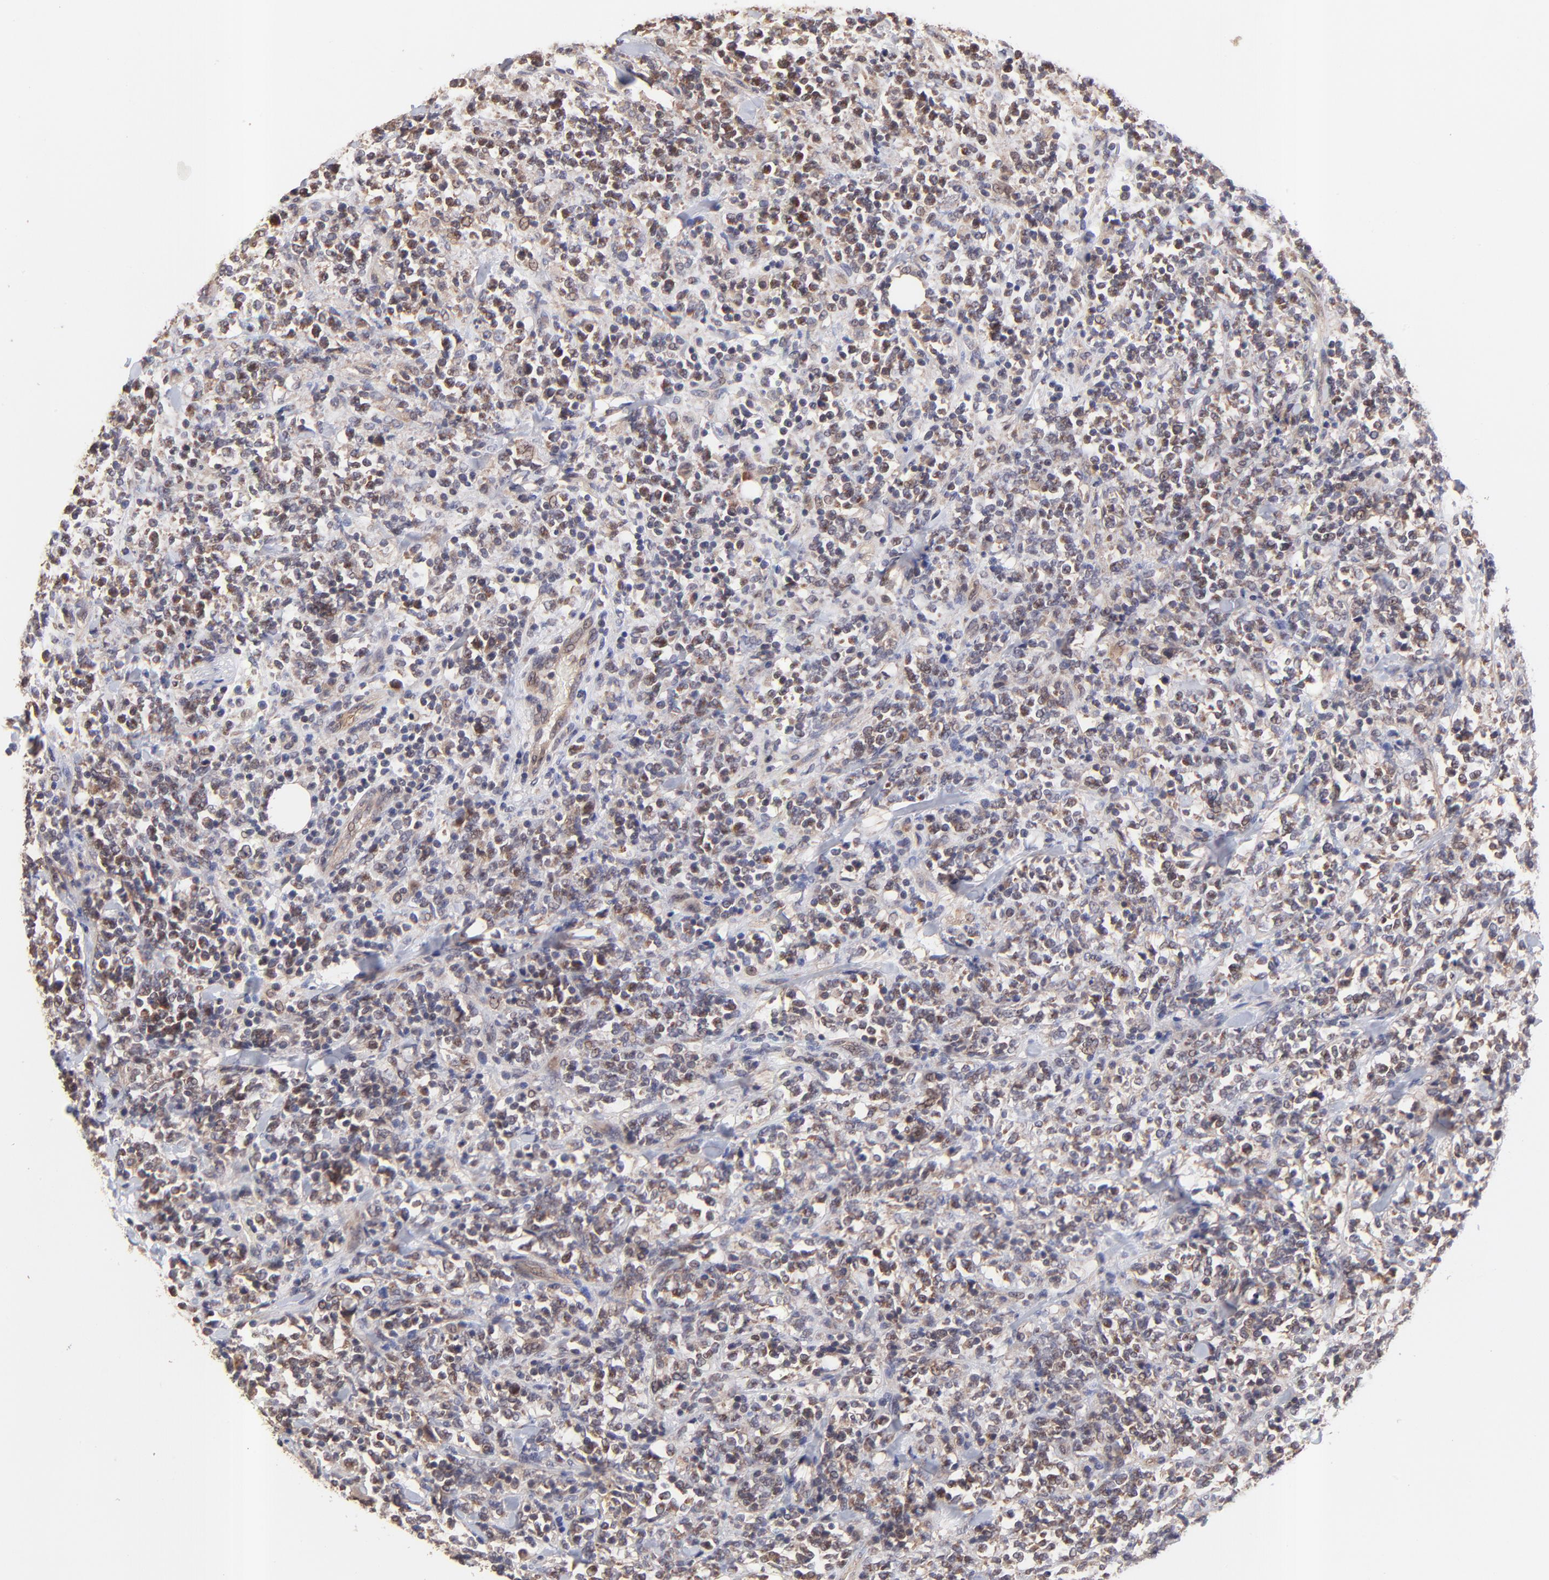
{"staining": {"intensity": "weak", "quantity": "<25%", "location": "cytoplasmic/membranous,nuclear"}, "tissue": "lymphoma", "cell_type": "Tumor cells", "image_type": "cancer", "snomed": [{"axis": "morphology", "description": "Malignant lymphoma, non-Hodgkin's type, High grade"}, {"axis": "topography", "description": "Soft tissue"}], "caption": "Tumor cells are negative for protein expression in human high-grade malignant lymphoma, non-Hodgkin's type.", "gene": "BAIAP2L2", "patient": {"sex": "male", "age": 18}}